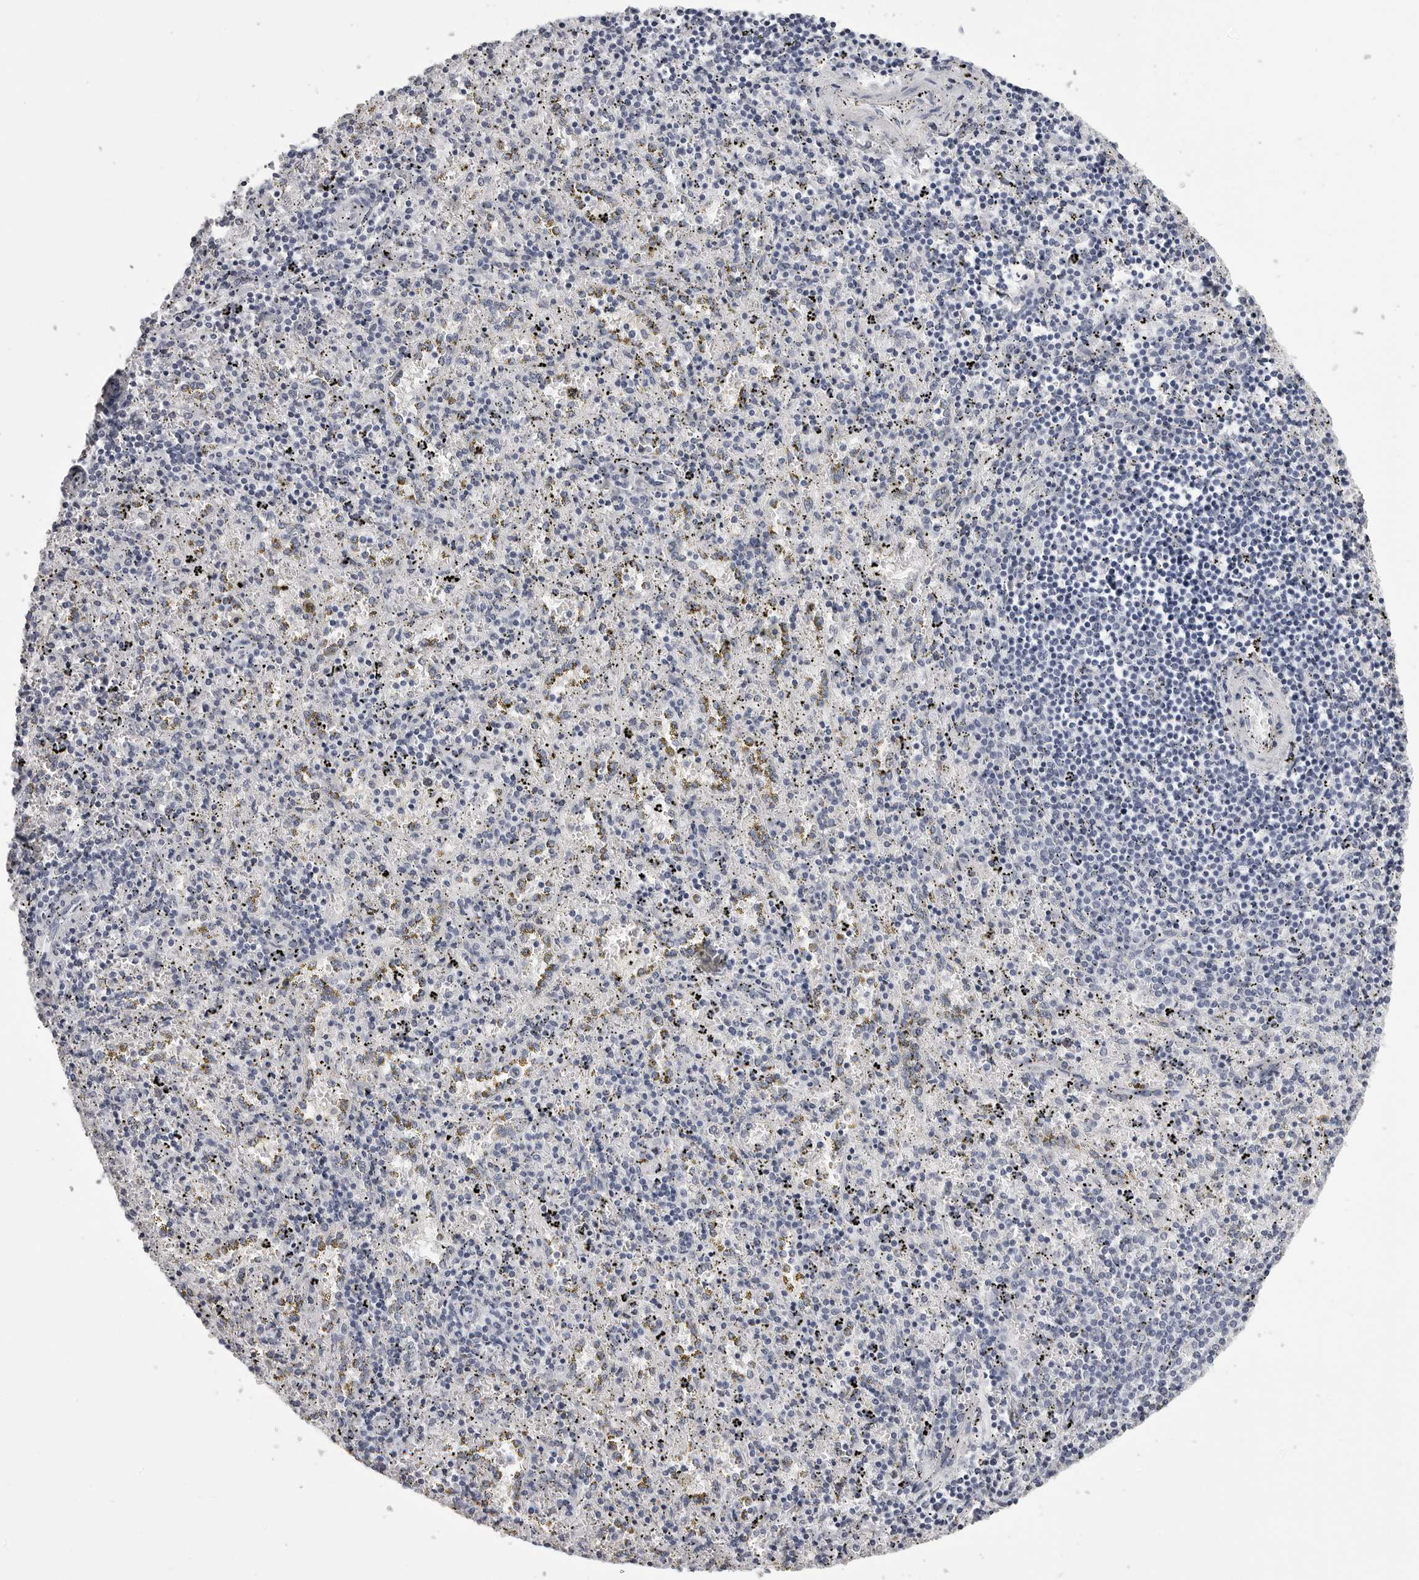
{"staining": {"intensity": "negative", "quantity": "none", "location": "none"}, "tissue": "spleen", "cell_type": "Cells in red pulp", "image_type": "normal", "snomed": [{"axis": "morphology", "description": "Normal tissue, NOS"}, {"axis": "topography", "description": "Spleen"}], "caption": "This is an immunohistochemistry (IHC) image of unremarkable human spleen. There is no positivity in cells in red pulp.", "gene": "BPIFA1", "patient": {"sex": "male", "age": 11}}